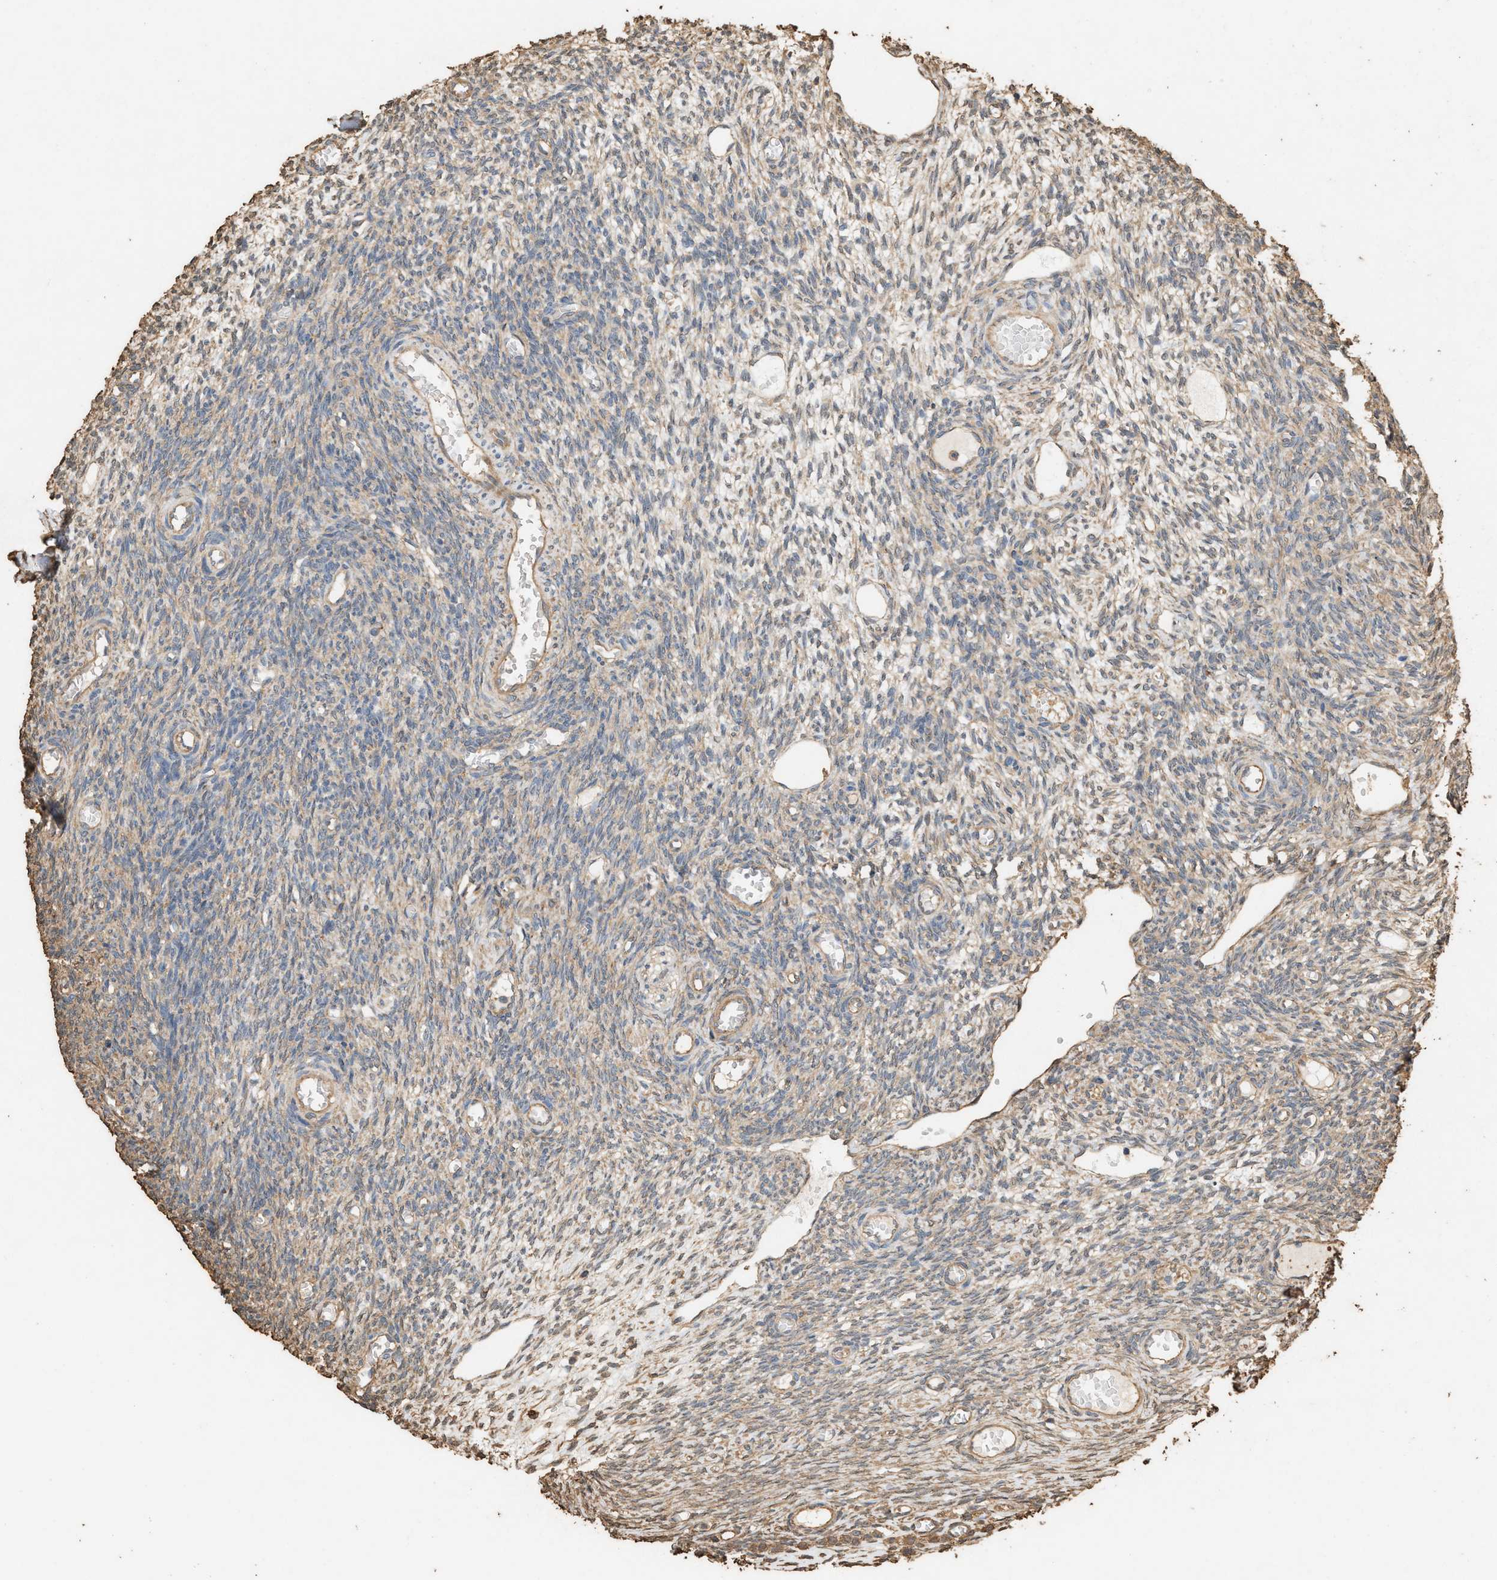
{"staining": {"intensity": "weak", "quantity": "25%-75%", "location": "cytoplasmic/membranous"}, "tissue": "ovary", "cell_type": "Ovarian stroma cells", "image_type": "normal", "snomed": [{"axis": "morphology", "description": "Normal tissue, NOS"}, {"axis": "topography", "description": "Ovary"}], "caption": "Ovary was stained to show a protein in brown. There is low levels of weak cytoplasmic/membranous staining in approximately 25%-75% of ovarian stroma cells. The protein of interest is shown in brown color, while the nuclei are stained blue.", "gene": "DCAF7", "patient": {"sex": "female", "age": 27}}